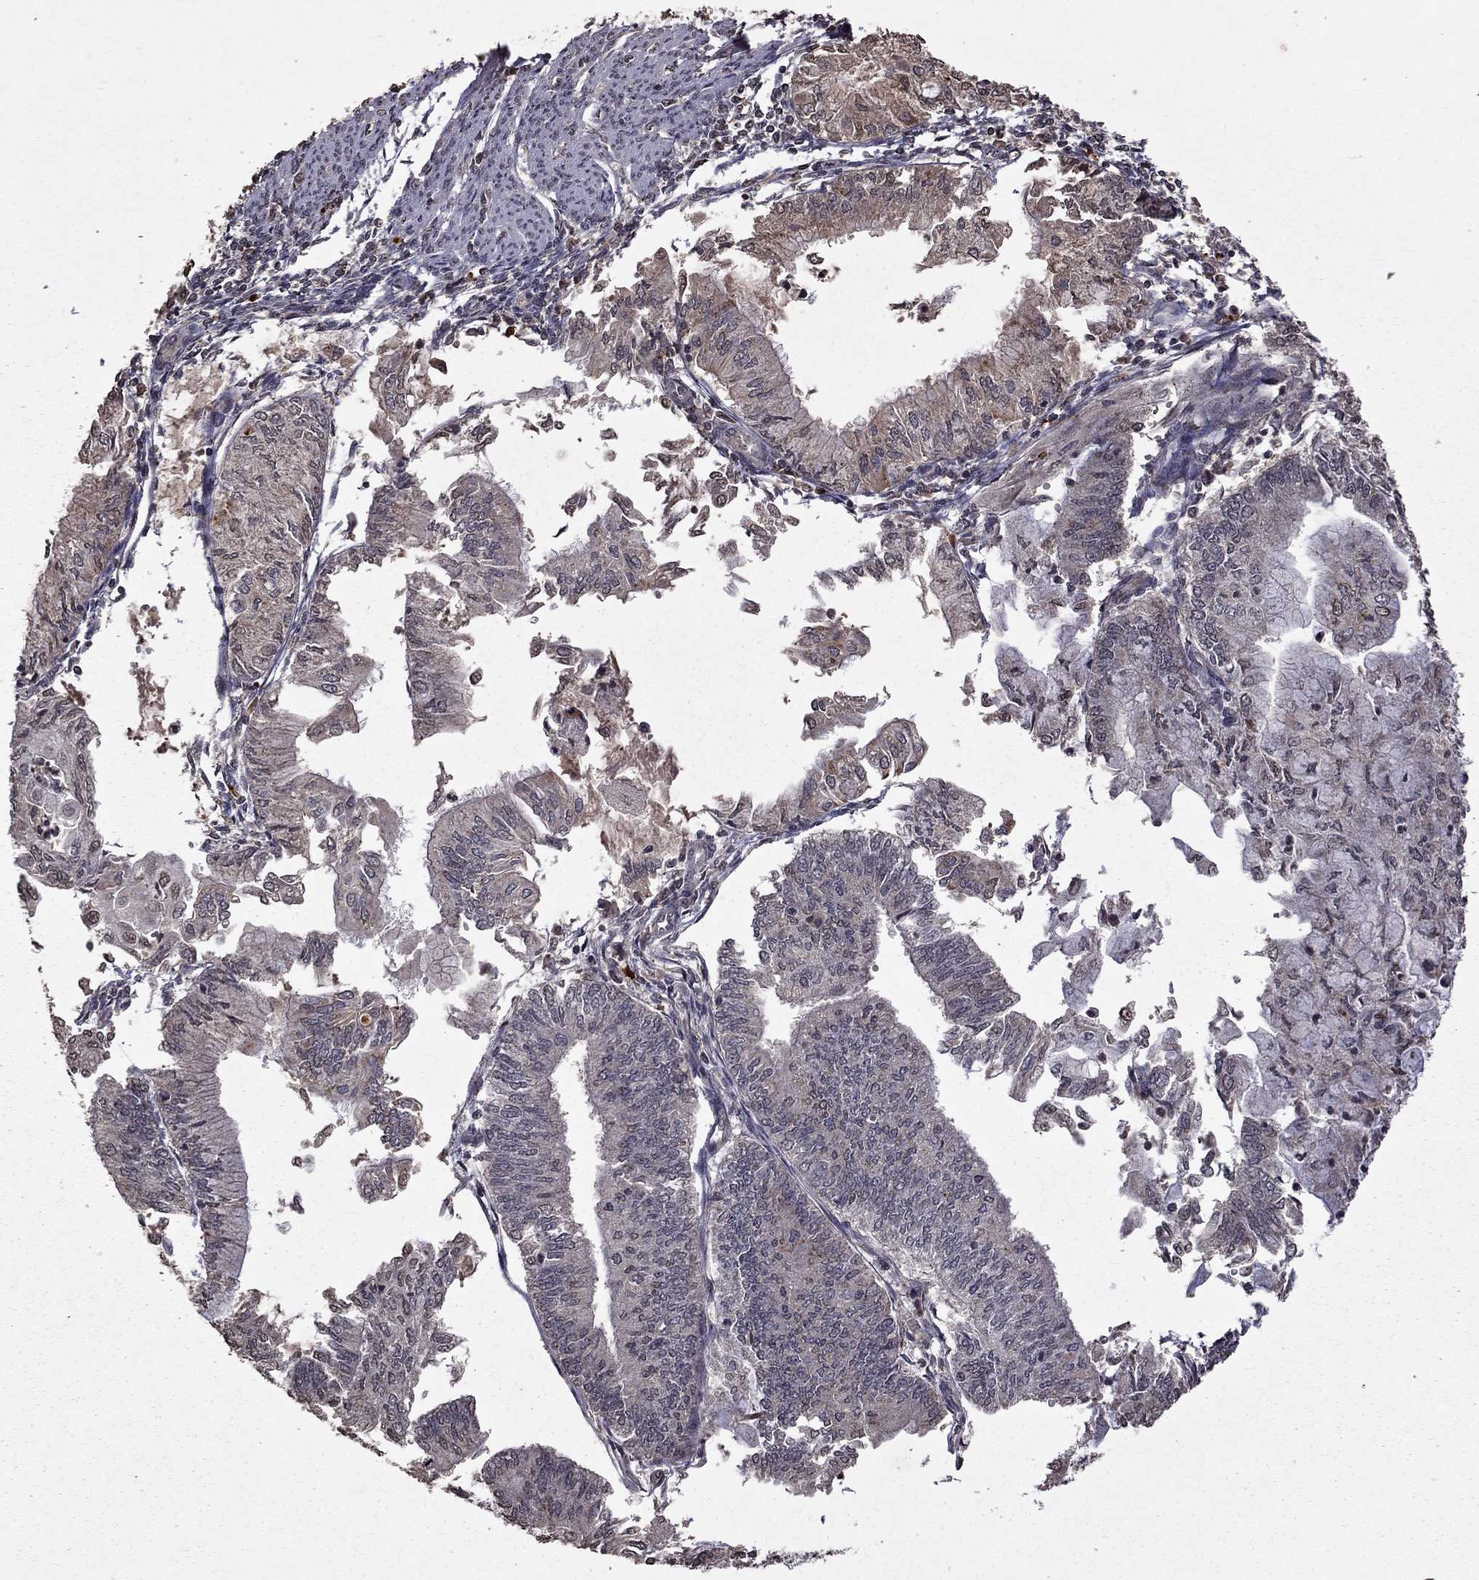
{"staining": {"intensity": "weak", "quantity": "<25%", "location": "cytoplasmic/membranous"}, "tissue": "endometrial cancer", "cell_type": "Tumor cells", "image_type": "cancer", "snomed": [{"axis": "morphology", "description": "Adenocarcinoma, NOS"}, {"axis": "topography", "description": "Endometrium"}], "caption": "DAB immunohistochemical staining of human endometrial adenocarcinoma reveals no significant positivity in tumor cells. (Brightfield microscopy of DAB immunohistochemistry (IHC) at high magnification).", "gene": "NLGN1", "patient": {"sex": "female", "age": 59}}